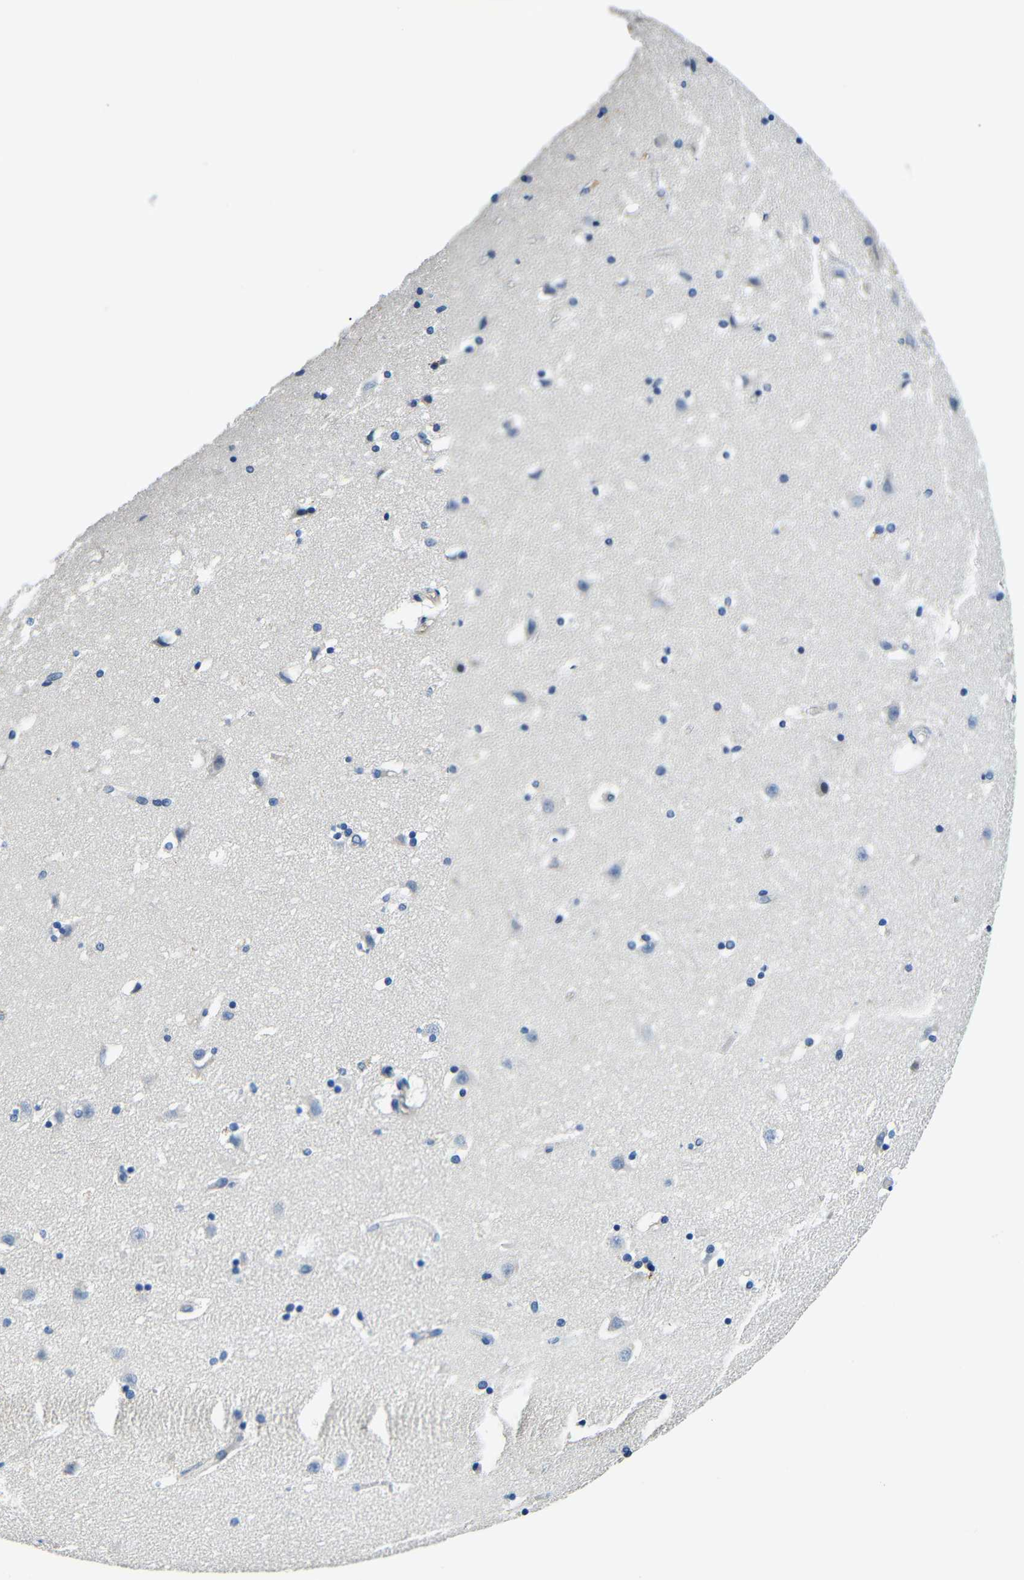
{"staining": {"intensity": "negative", "quantity": "none", "location": "none"}, "tissue": "caudate", "cell_type": "Glial cells", "image_type": "normal", "snomed": [{"axis": "morphology", "description": "Normal tissue, NOS"}, {"axis": "topography", "description": "Lateral ventricle wall"}], "caption": "Caudate stained for a protein using immunohistochemistry (IHC) demonstrates no expression glial cells.", "gene": "FMO5", "patient": {"sex": "male", "age": 45}}